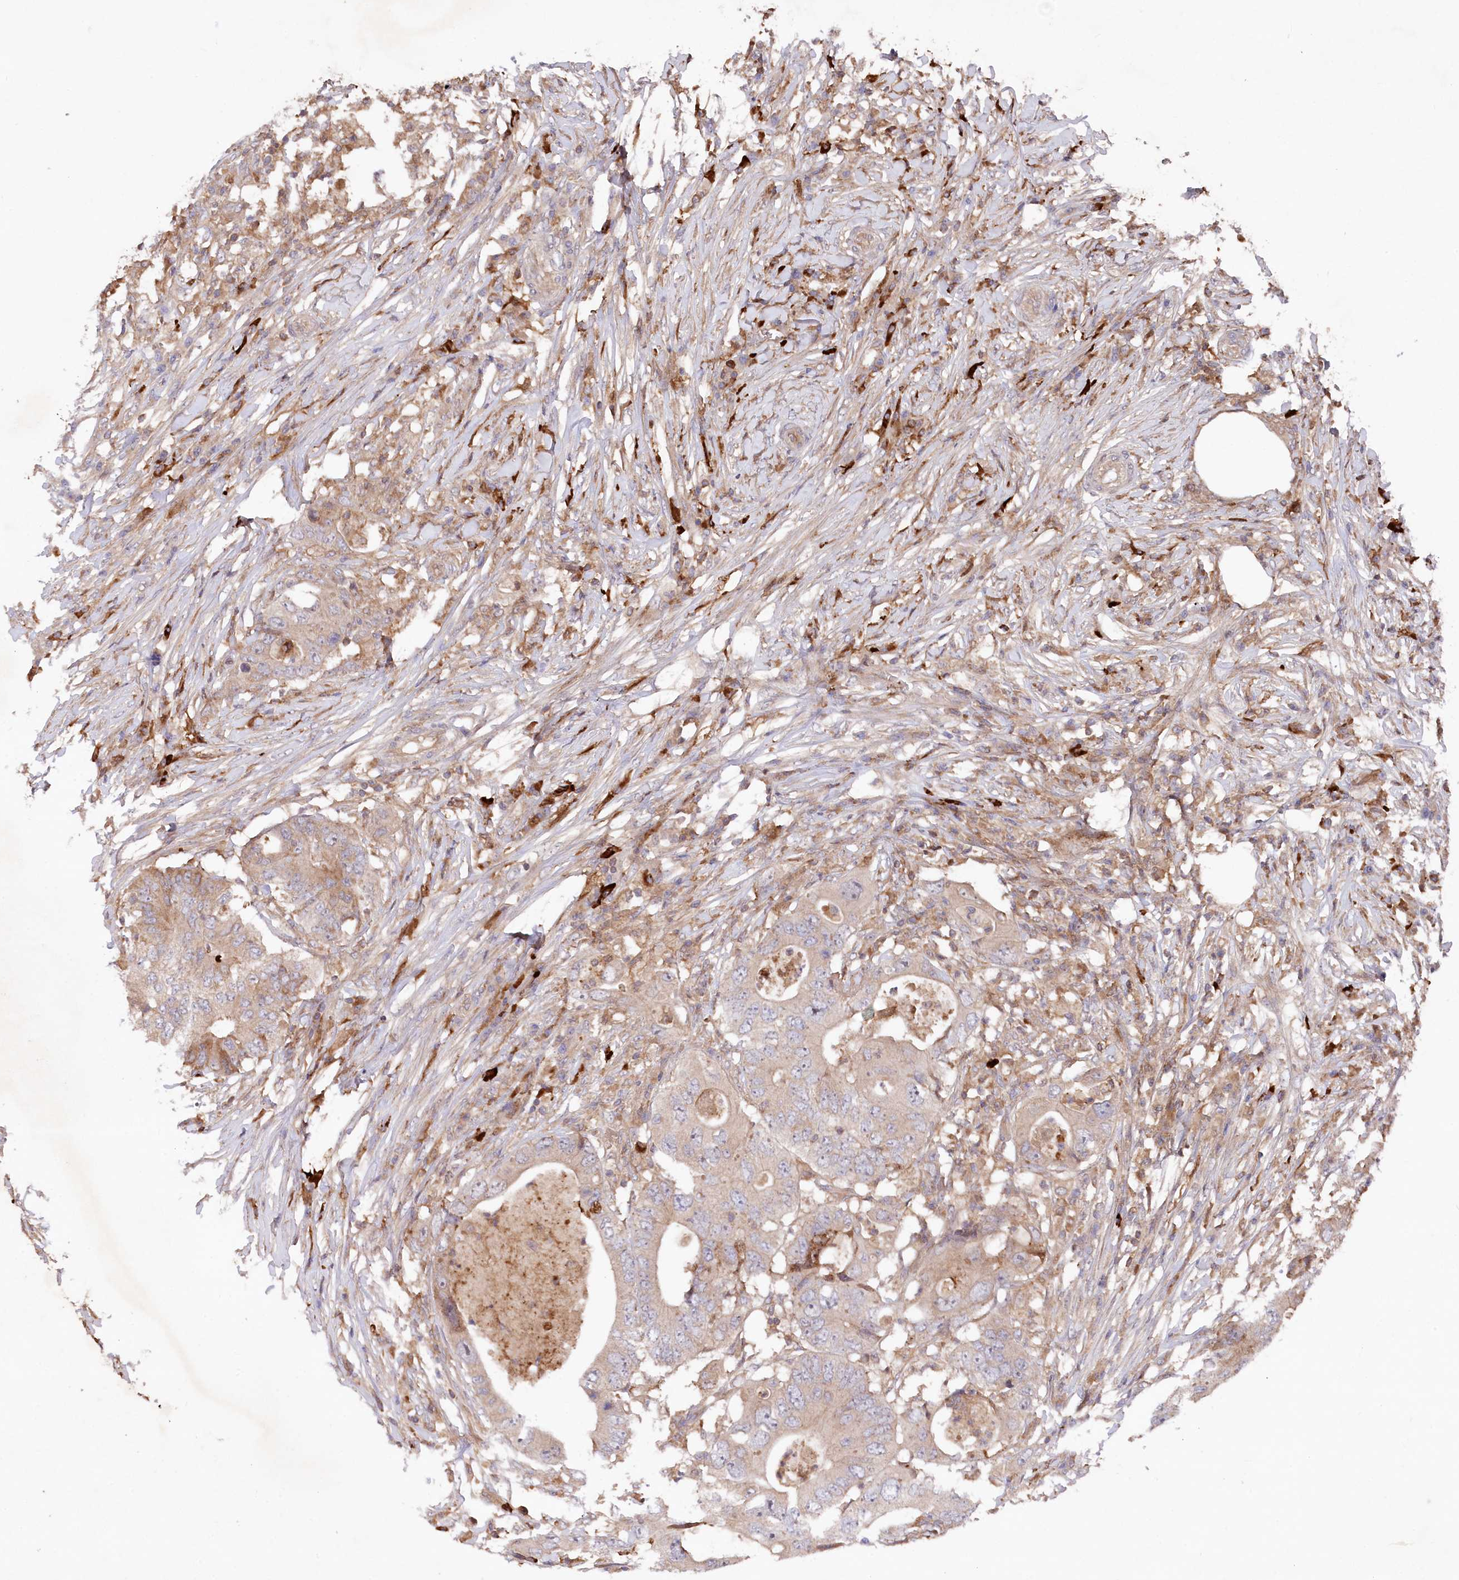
{"staining": {"intensity": "moderate", "quantity": "25%-75%", "location": "cytoplasmic/membranous"}, "tissue": "colorectal cancer", "cell_type": "Tumor cells", "image_type": "cancer", "snomed": [{"axis": "morphology", "description": "Adenocarcinoma, NOS"}, {"axis": "topography", "description": "Colon"}], "caption": "A brown stain labels moderate cytoplasmic/membranous staining of a protein in human adenocarcinoma (colorectal) tumor cells.", "gene": "PPP1R21", "patient": {"sex": "male", "age": 71}}